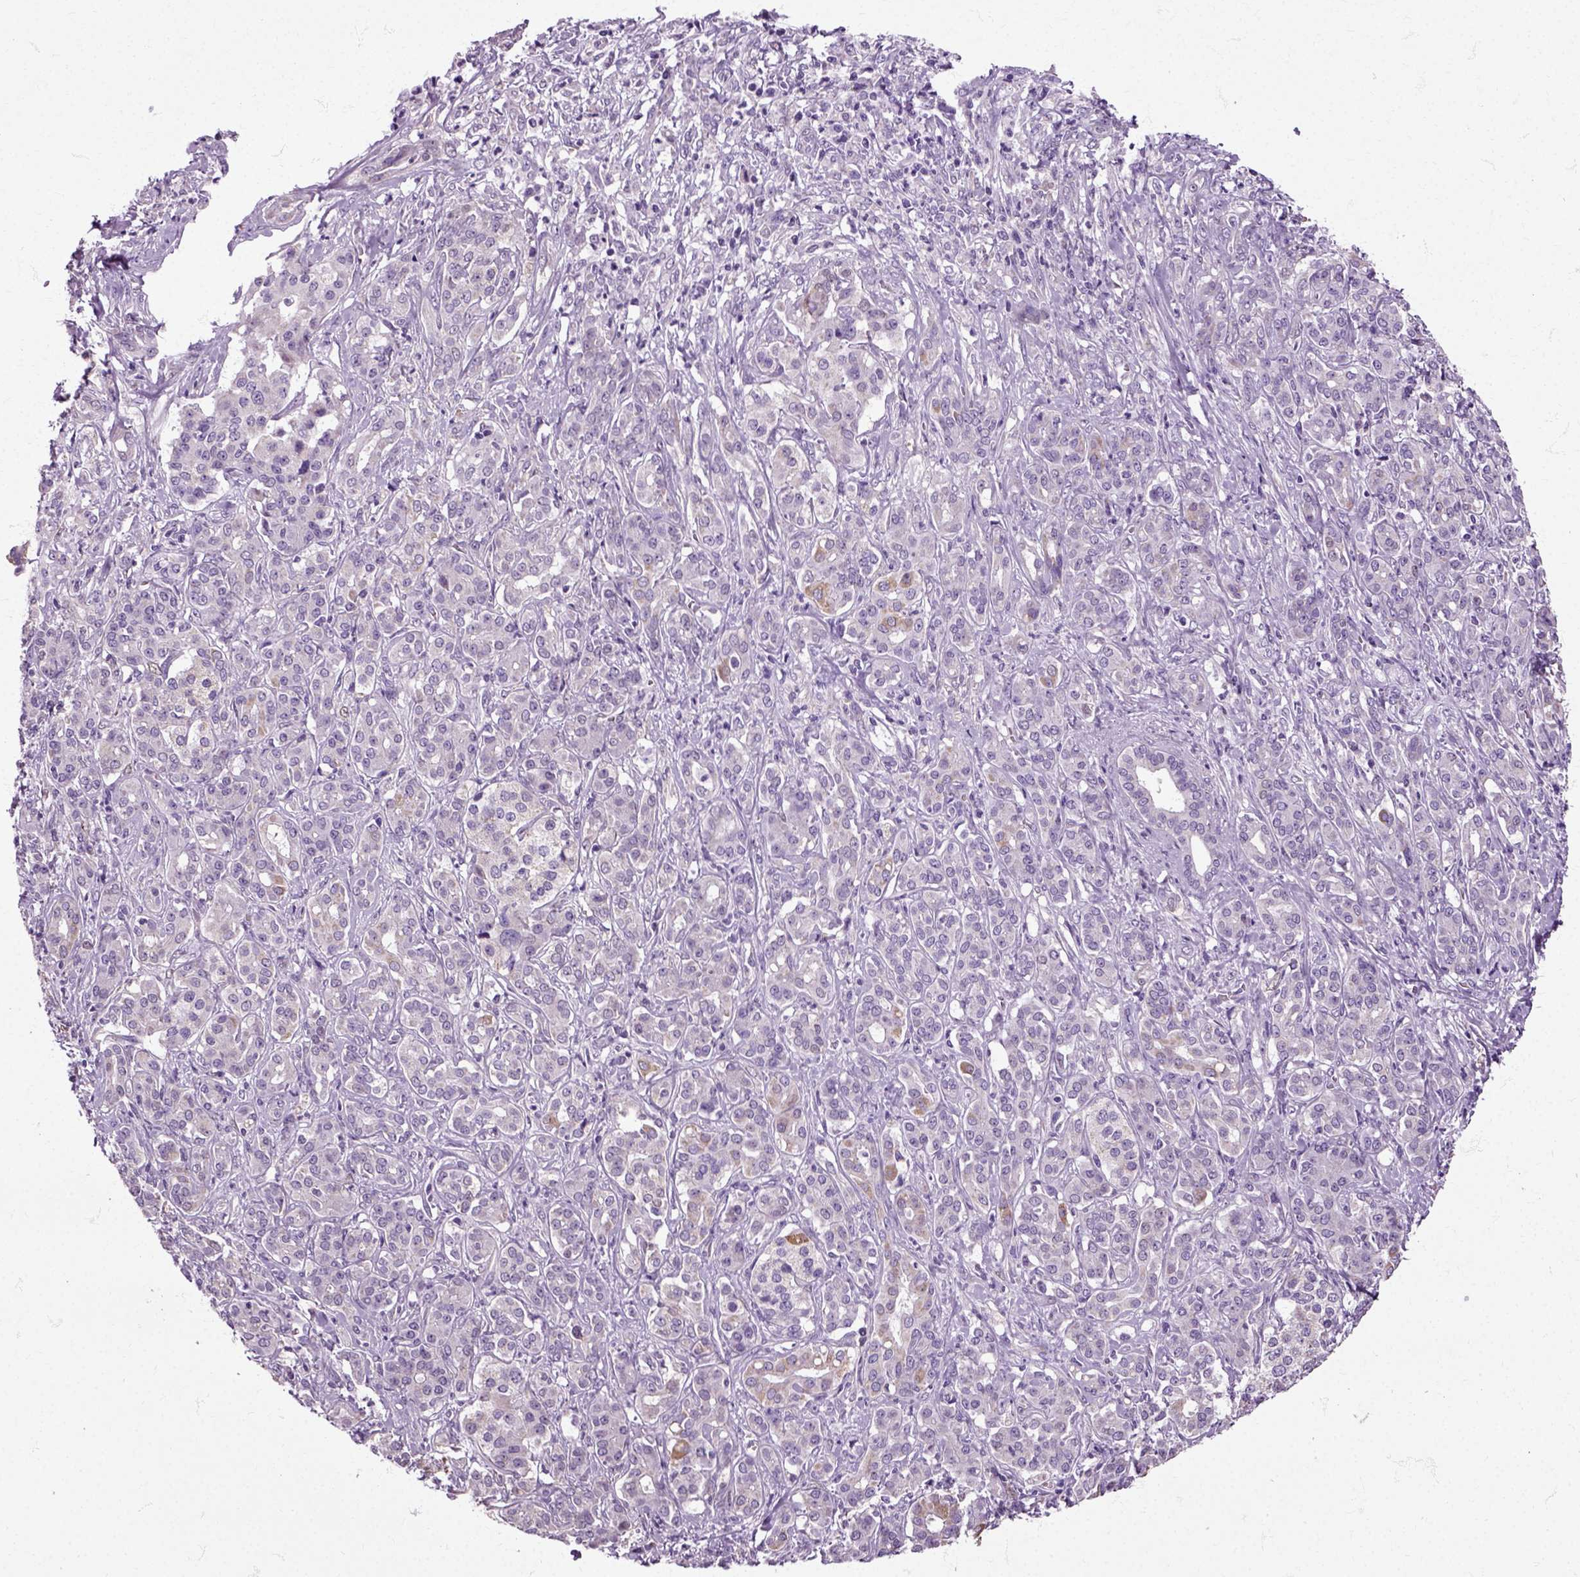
{"staining": {"intensity": "moderate", "quantity": "<25%", "location": "cytoplasmic/membranous"}, "tissue": "pancreatic cancer", "cell_type": "Tumor cells", "image_type": "cancer", "snomed": [{"axis": "morphology", "description": "Normal tissue, NOS"}, {"axis": "morphology", "description": "Inflammation, NOS"}, {"axis": "morphology", "description": "Adenocarcinoma, NOS"}, {"axis": "topography", "description": "Pancreas"}], "caption": "Immunohistochemistry (IHC) of pancreatic cancer exhibits low levels of moderate cytoplasmic/membranous staining in approximately <25% of tumor cells. The staining is performed using DAB (3,3'-diaminobenzidine) brown chromogen to label protein expression. The nuclei are counter-stained blue using hematoxylin.", "gene": "HSPA2", "patient": {"sex": "male", "age": 57}}